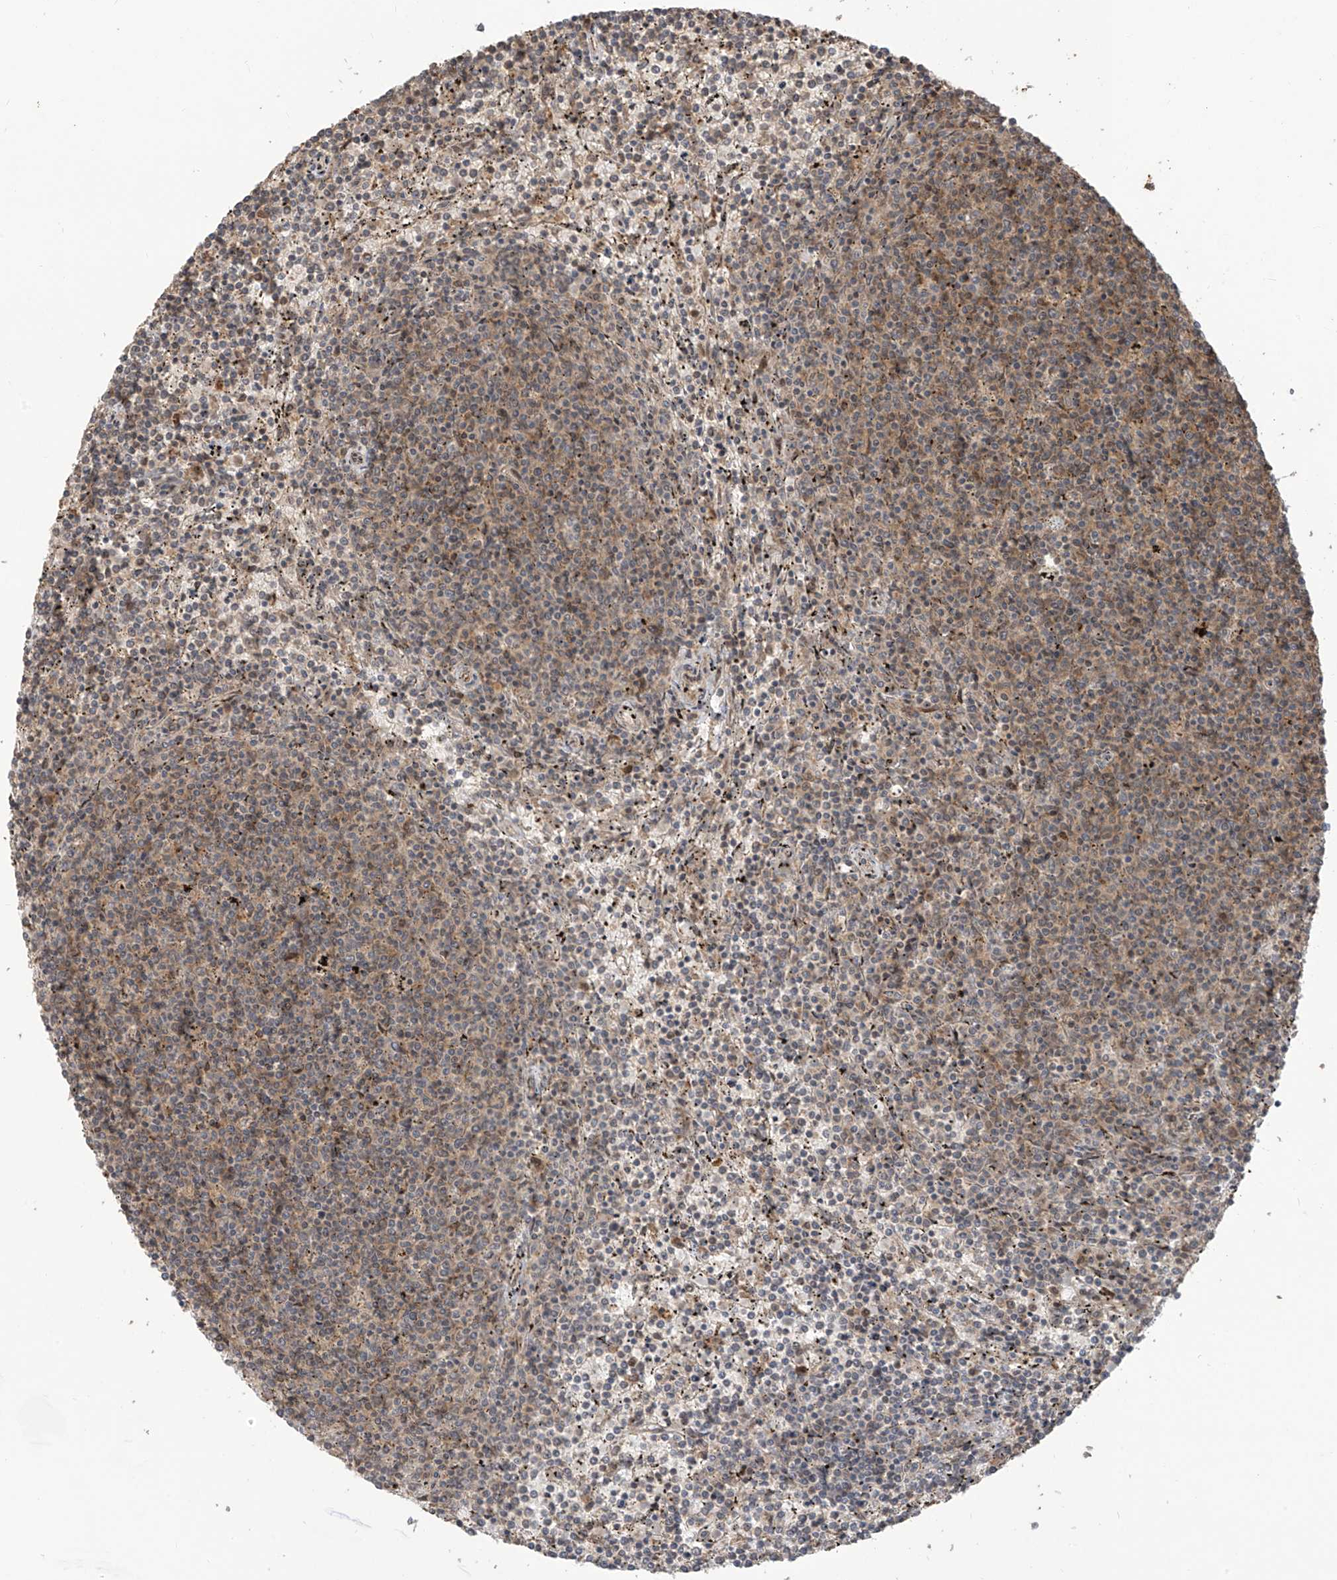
{"staining": {"intensity": "weak", "quantity": "25%-75%", "location": "cytoplasmic/membranous"}, "tissue": "lymphoma", "cell_type": "Tumor cells", "image_type": "cancer", "snomed": [{"axis": "morphology", "description": "Malignant lymphoma, non-Hodgkin's type, Low grade"}, {"axis": "topography", "description": "Spleen"}], "caption": "Protein analysis of lymphoma tissue exhibits weak cytoplasmic/membranous staining in about 25%-75% of tumor cells.", "gene": "CARF", "patient": {"sex": "female", "age": 50}}